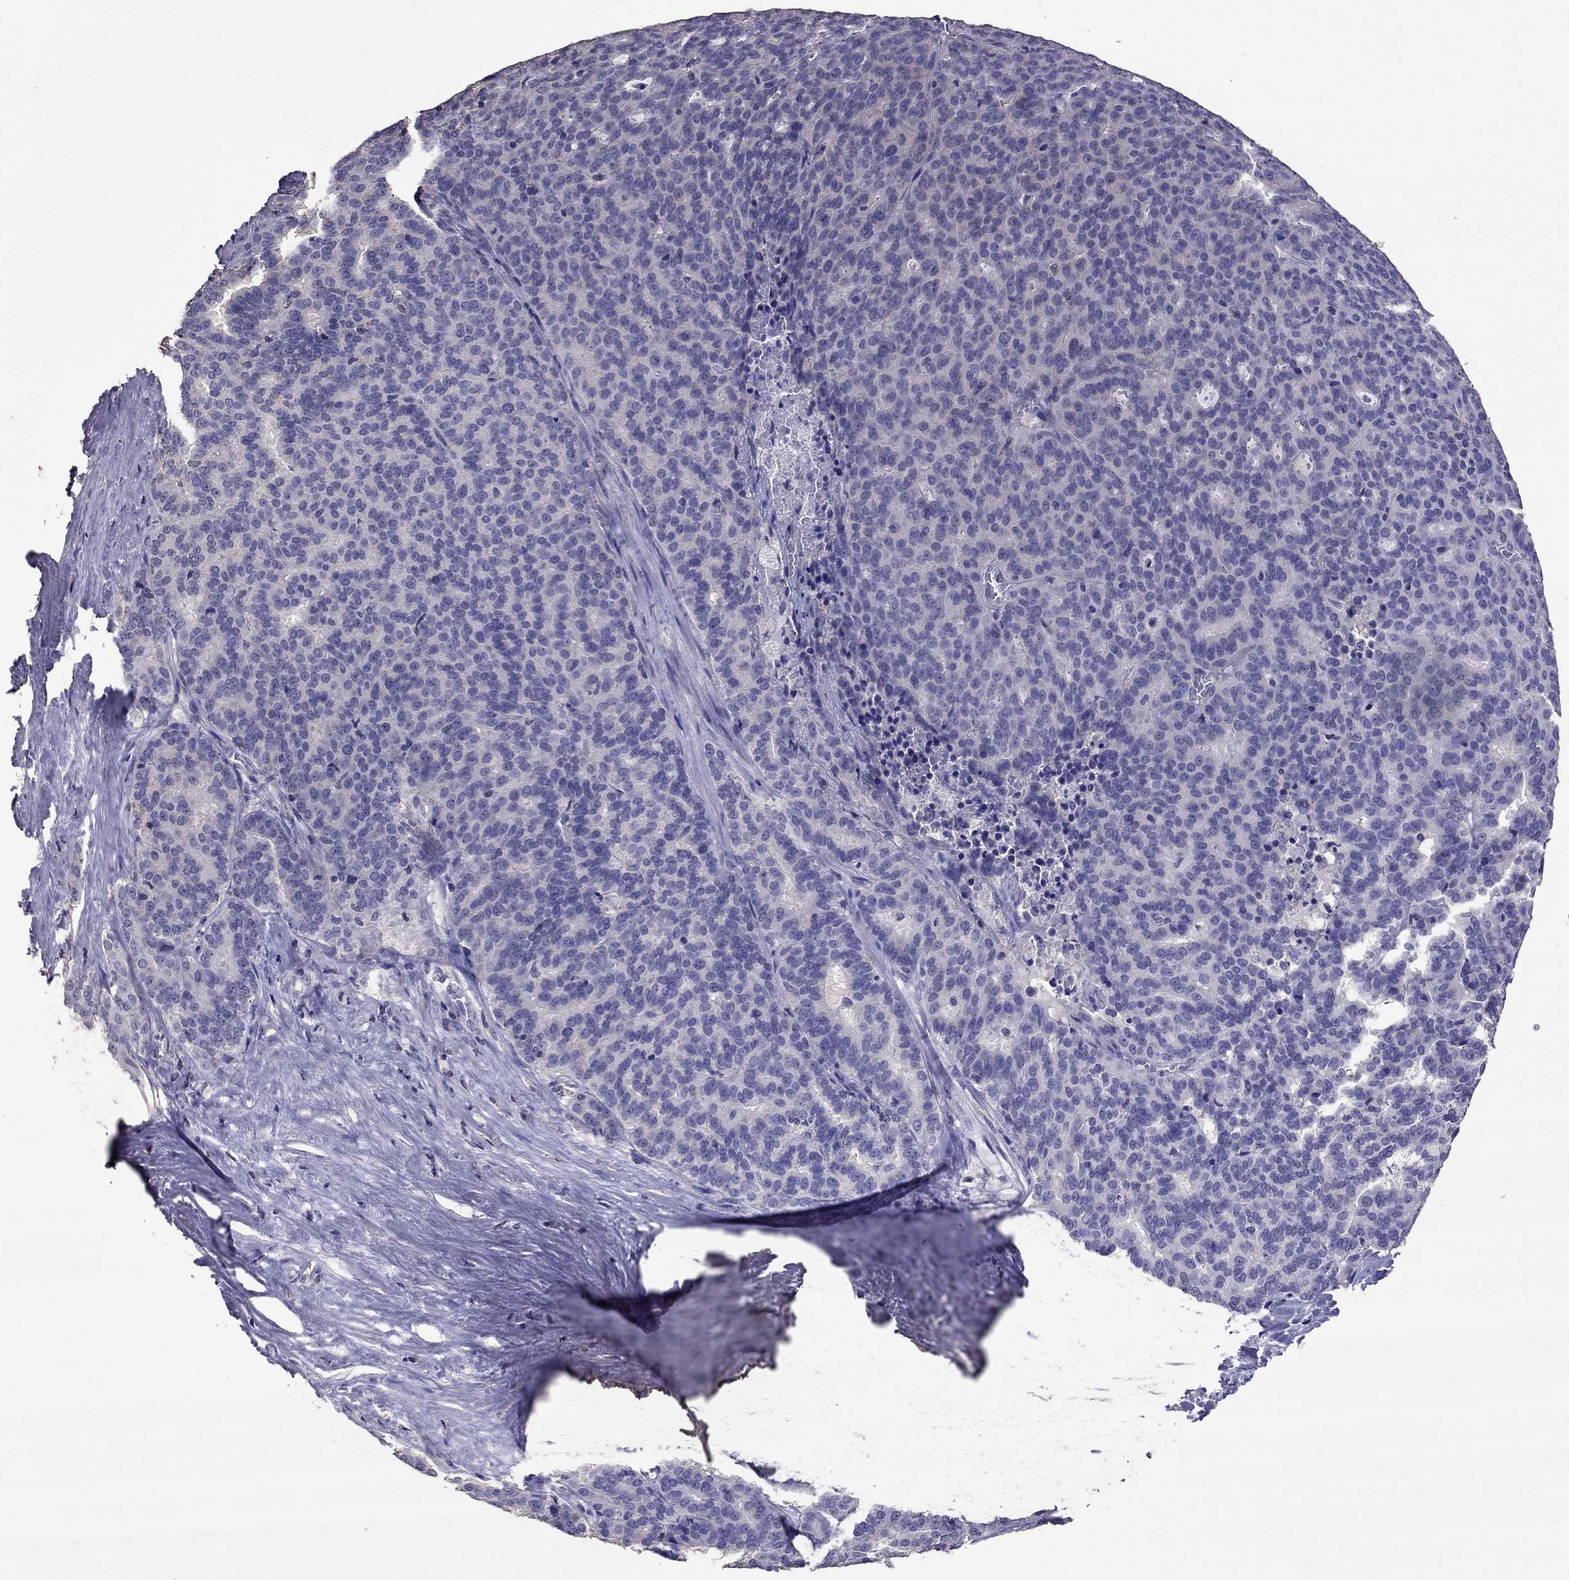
{"staining": {"intensity": "negative", "quantity": "none", "location": "none"}, "tissue": "liver cancer", "cell_type": "Tumor cells", "image_type": "cancer", "snomed": [{"axis": "morphology", "description": "Cholangiocarcinoma"}, {"axis": "topography", "description": "Liver"}], "caption": "Liver cancer (cholangiocarcinoma) was stained to show a protein in brown. There is no significant expression in tumor cells.", "gene": "NKX3-1", "patient": {"sex": "female", "age": 47}}